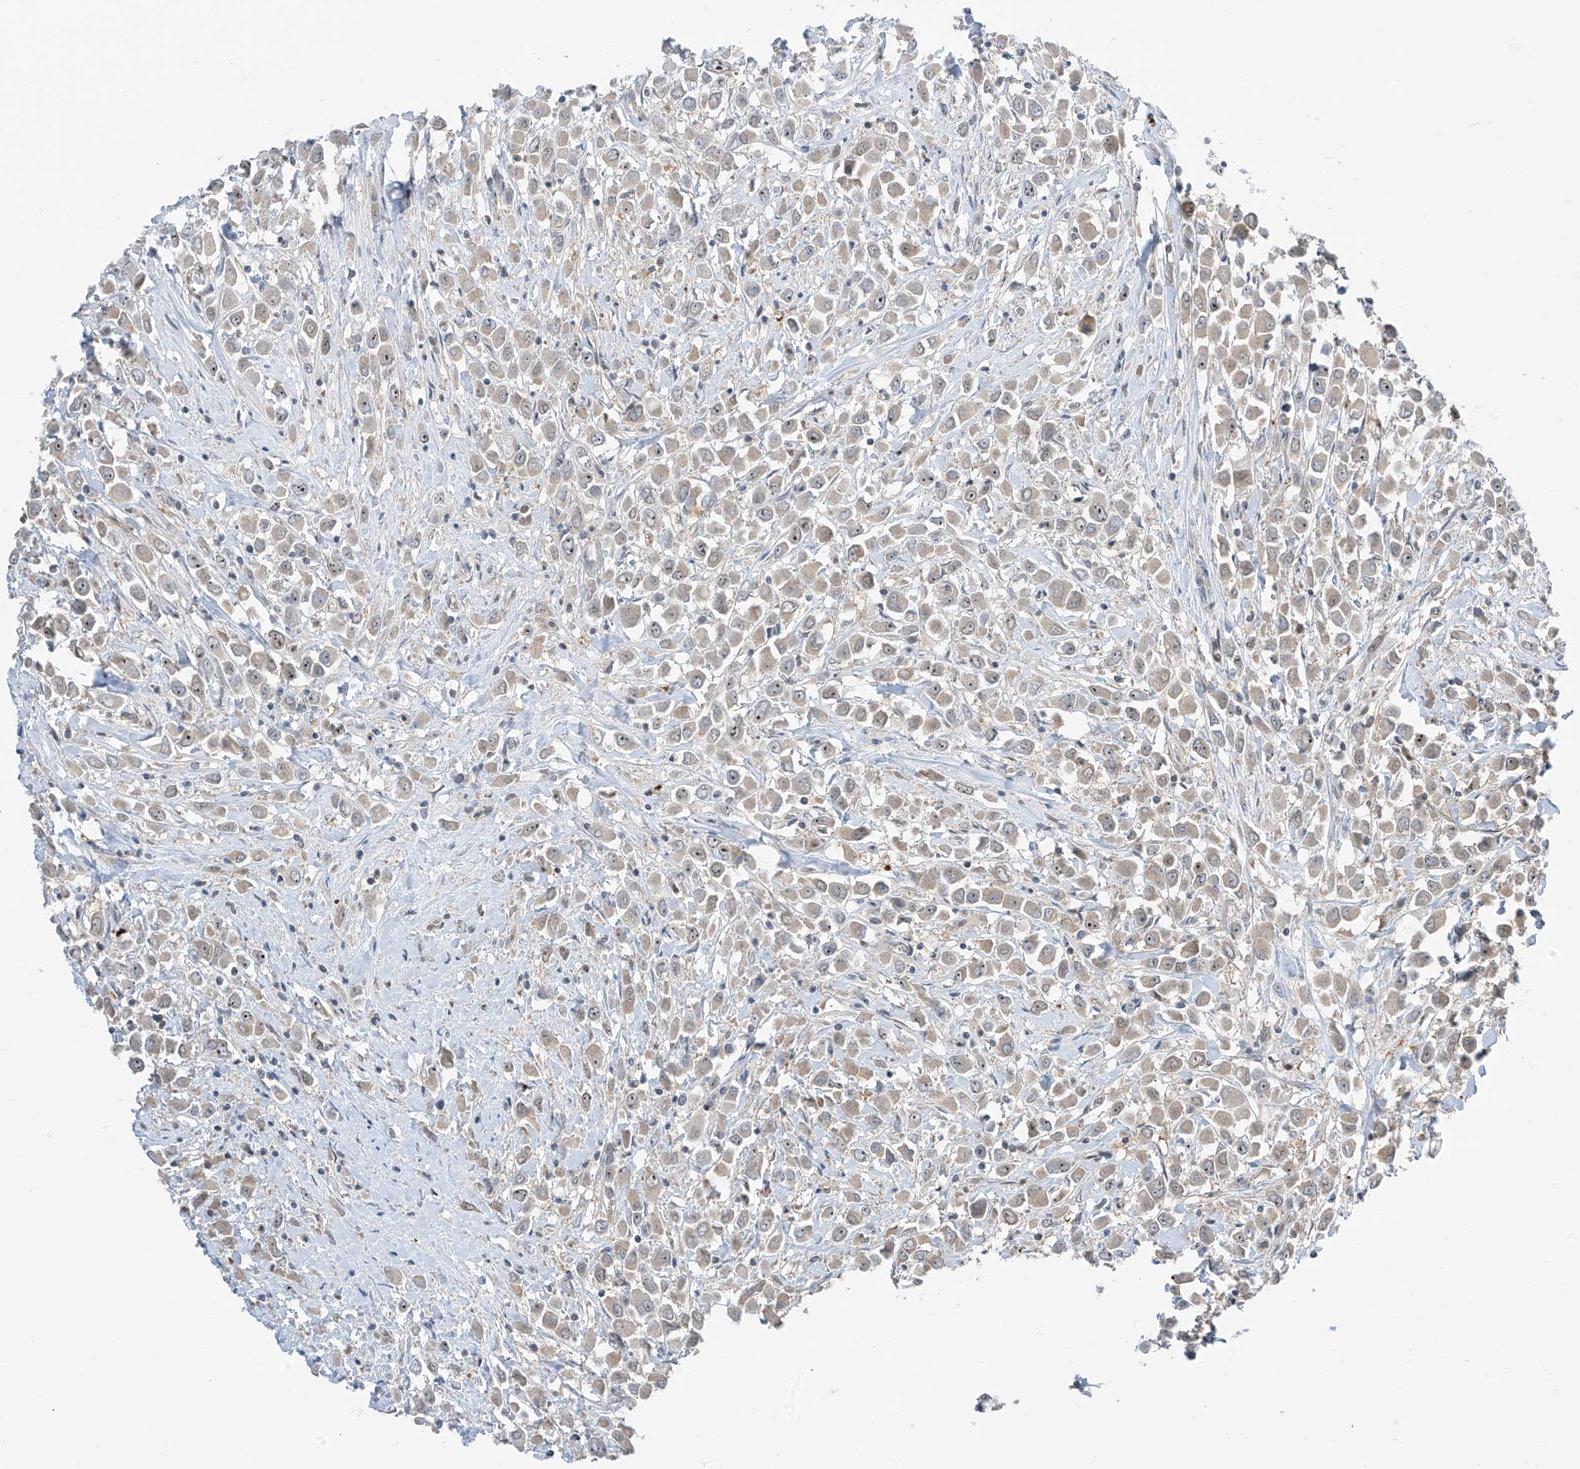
{"staining": {"intensity": "weak", "quantity": "25%-75%", "location": "cytoplasmic/membranous"}, "tissue": "breast cancer", "cell_type": "Tumor cells", "image_type": "cancer", "snomed": [{"axis": "morphology", "description": "Duct carcinoma"}, {"axis": "topography", "description": "Breast"}], "caption": "Breast infiltrating ductal carcinoma stained for a protein demonstrates weak cytoplasmic/membranous positivity in tumor cells. The protein is shown in brown color, while the nuclei are stained blue.", "gene": "TTC38", "patient": {"sex": "female", "age": 61}}